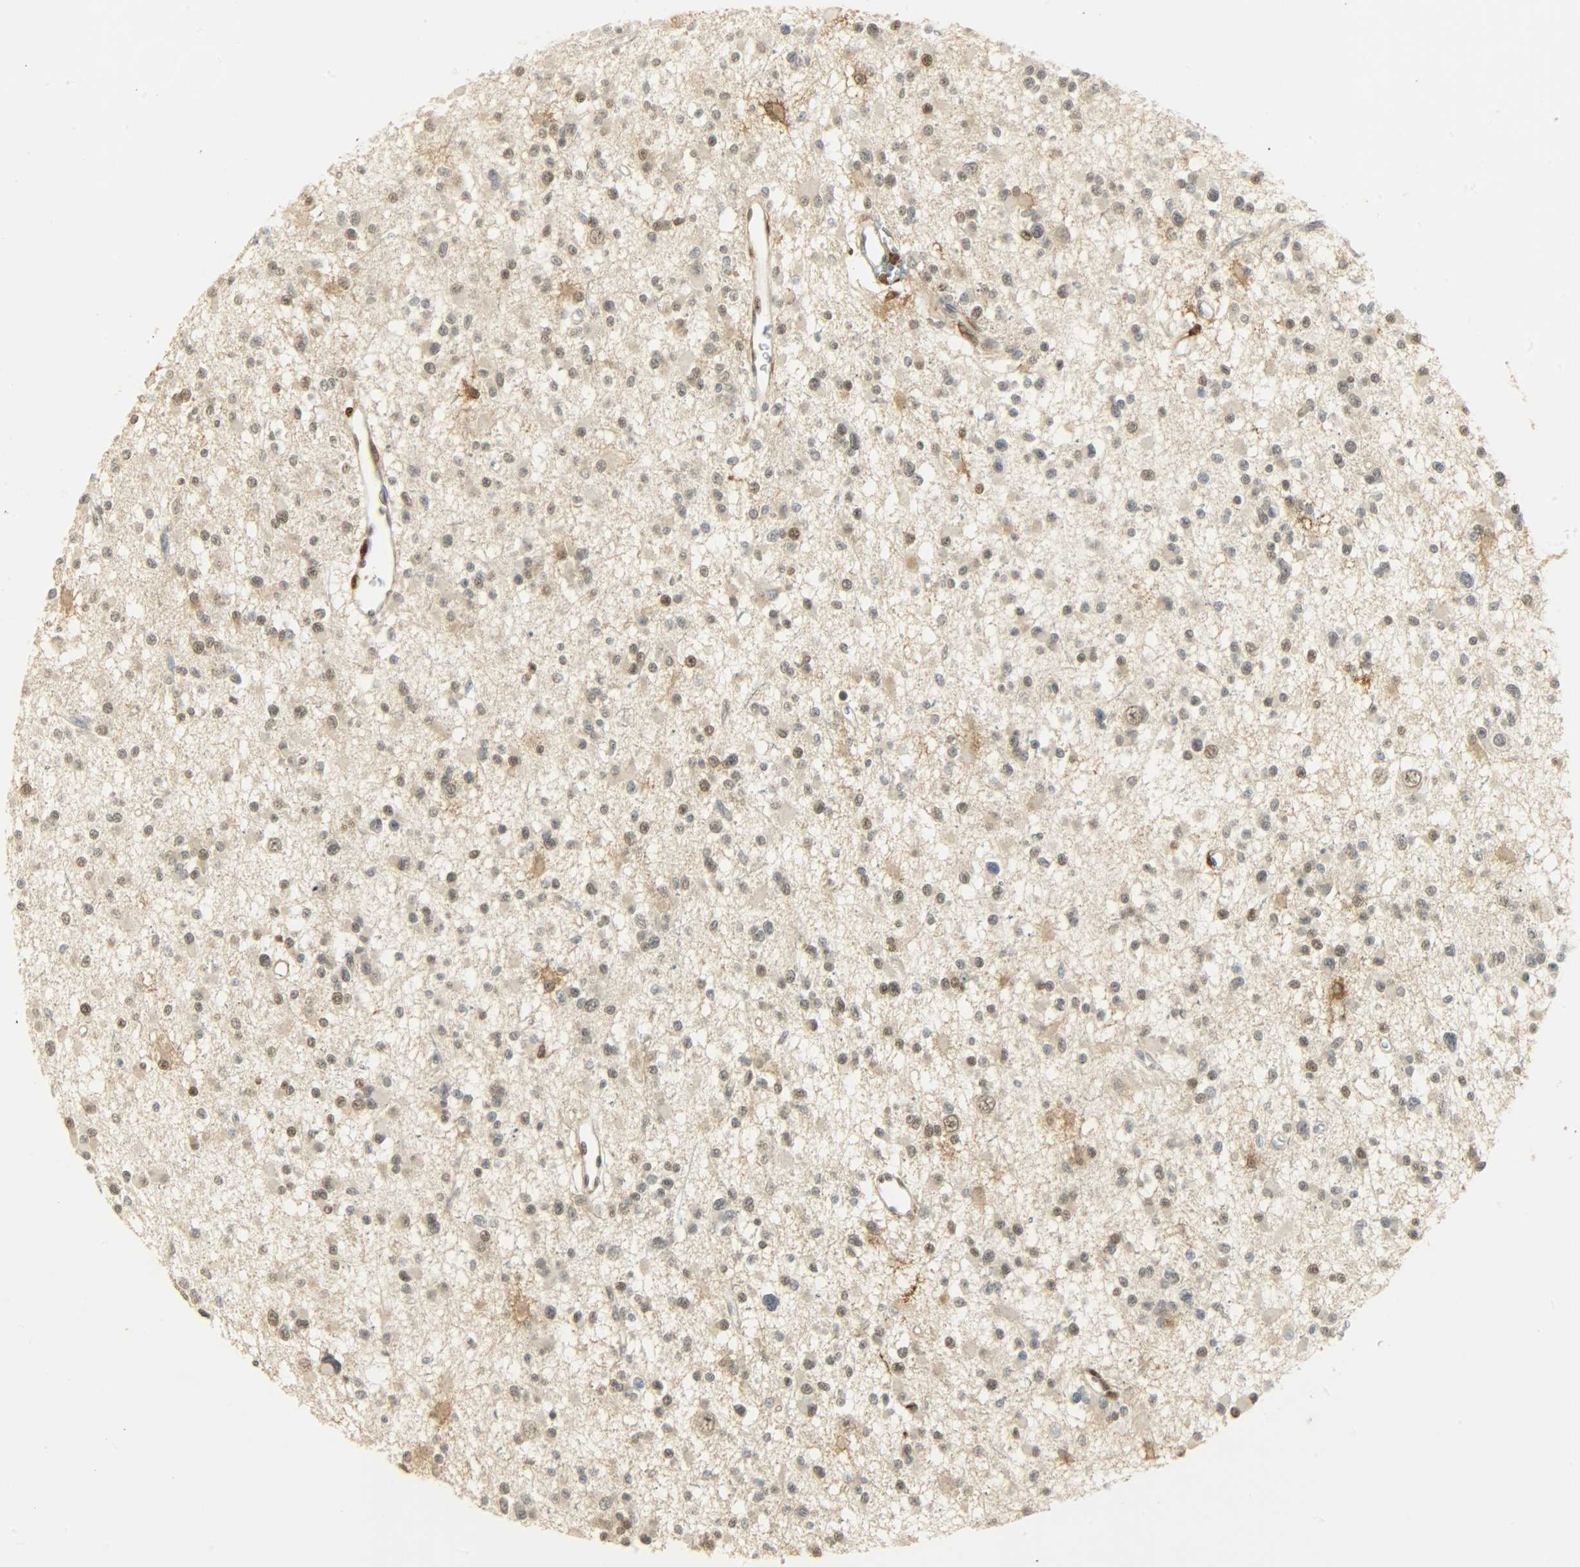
{"staining": {"intensity": "weak", "quantity": ">75%", "location": "nuclear"}, "tissue": "glioma", "cell_type": "Tumor cells", "image_type": "cancer", "snomed": [{"axis": "morphology", "description": "Glioma, malignant, Low grade"}, {"axis": "topography", "description": "Brain"}], "caption": "A low amount of weak nuclear expression is present in about >75% of tumor cells in glioma tissue.", "gene": "NGFR", "patient": {"sex": "female", "age": 22}}